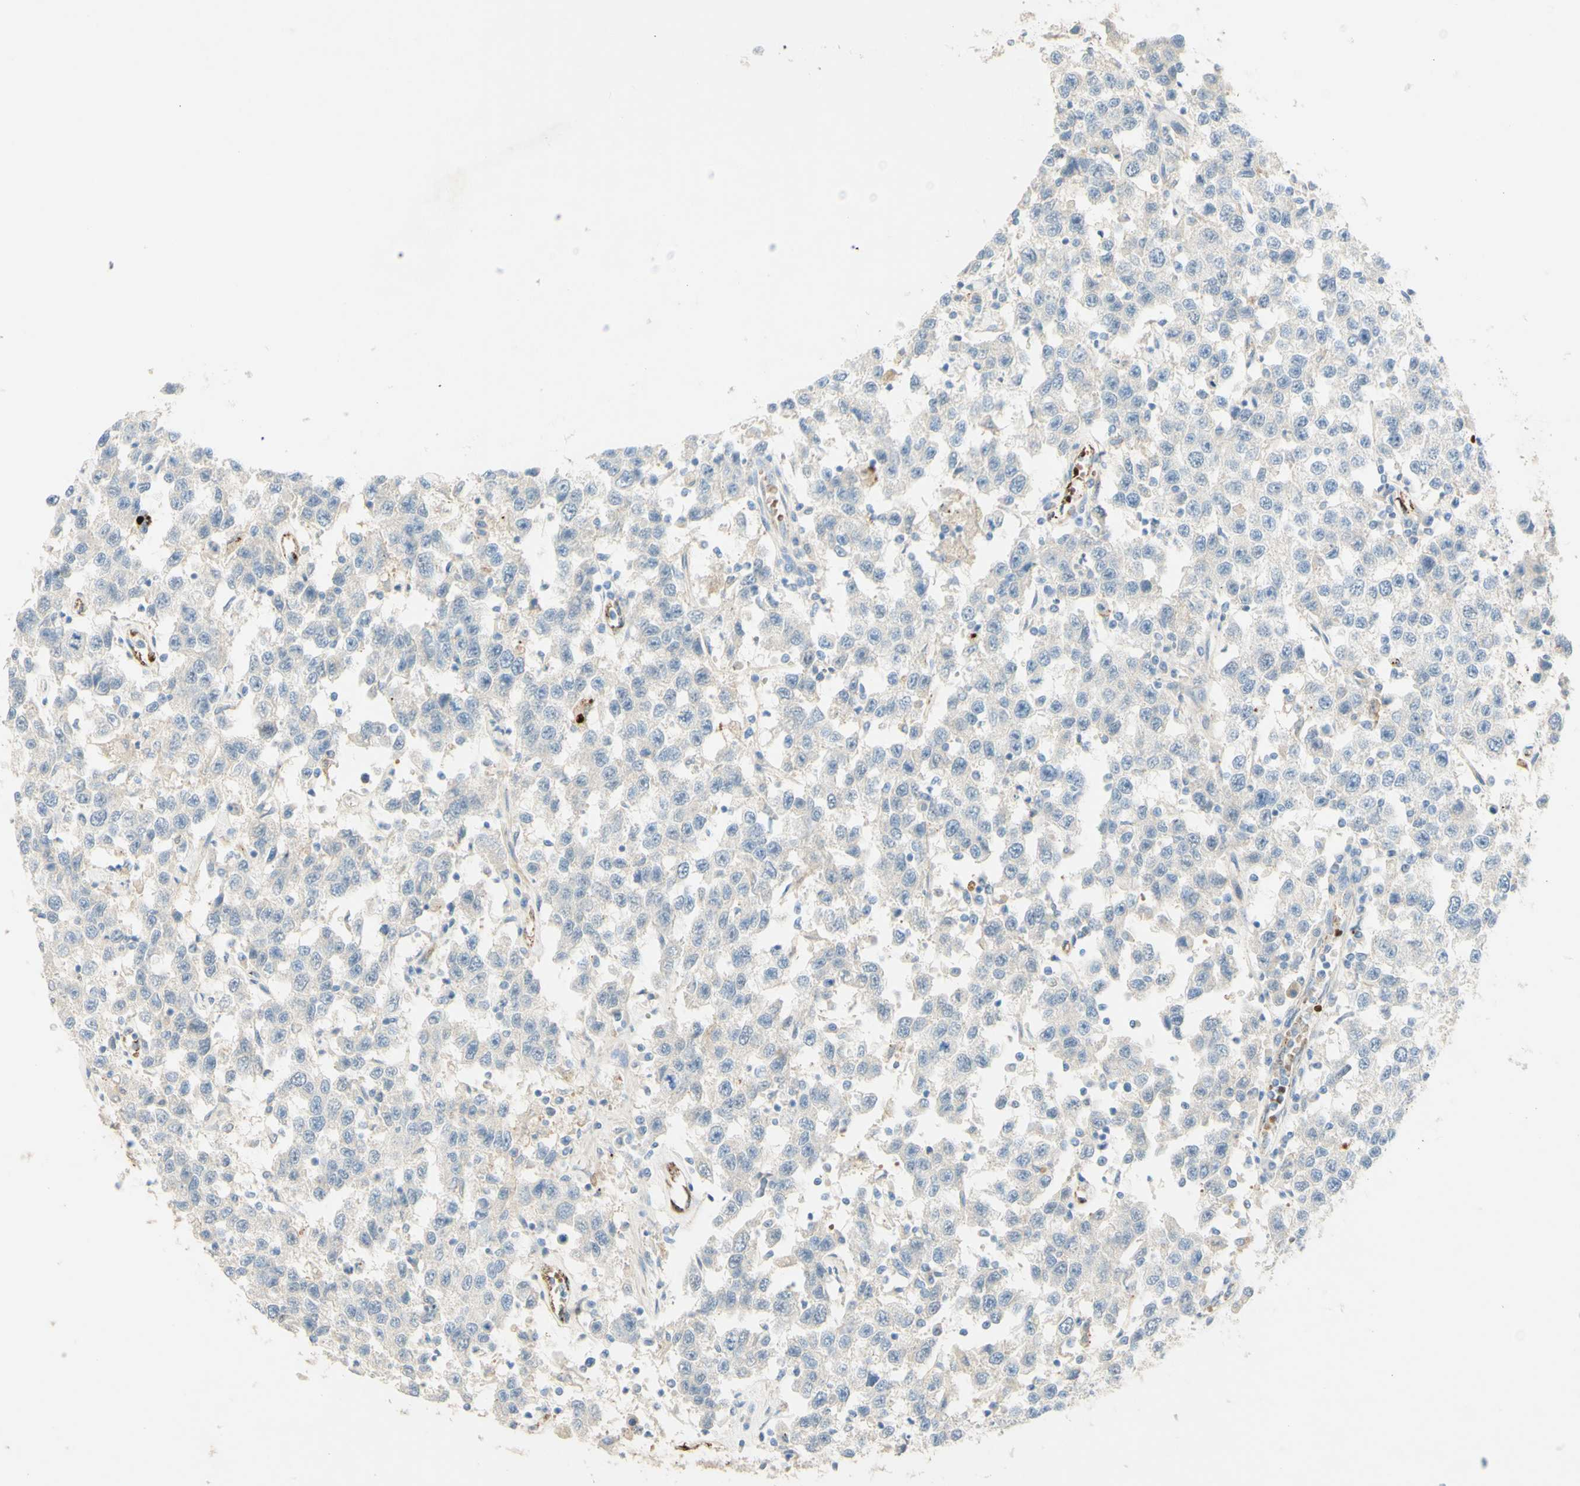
{"staining": {"intensity": "negative", "quantity": "none", "location": "none"}, "tissue": "testis cancer", "cell_type": "Tumor cells", "image_type": "cancer", "snomed": [{"axis": "morphology", "description": "Seminoma, NOS"}, {"axis": "topography", "description": "Testis"}], "caption": "DAB immunohistochemical staining of testis seminoma exhibits no significant staining in tumor cells. The staining is performed using DAB brown chromogen with nuclei counter-stained in using hematoxylin.", "gene": "GAN", "patient": {"sex": "male", "age": 41}}